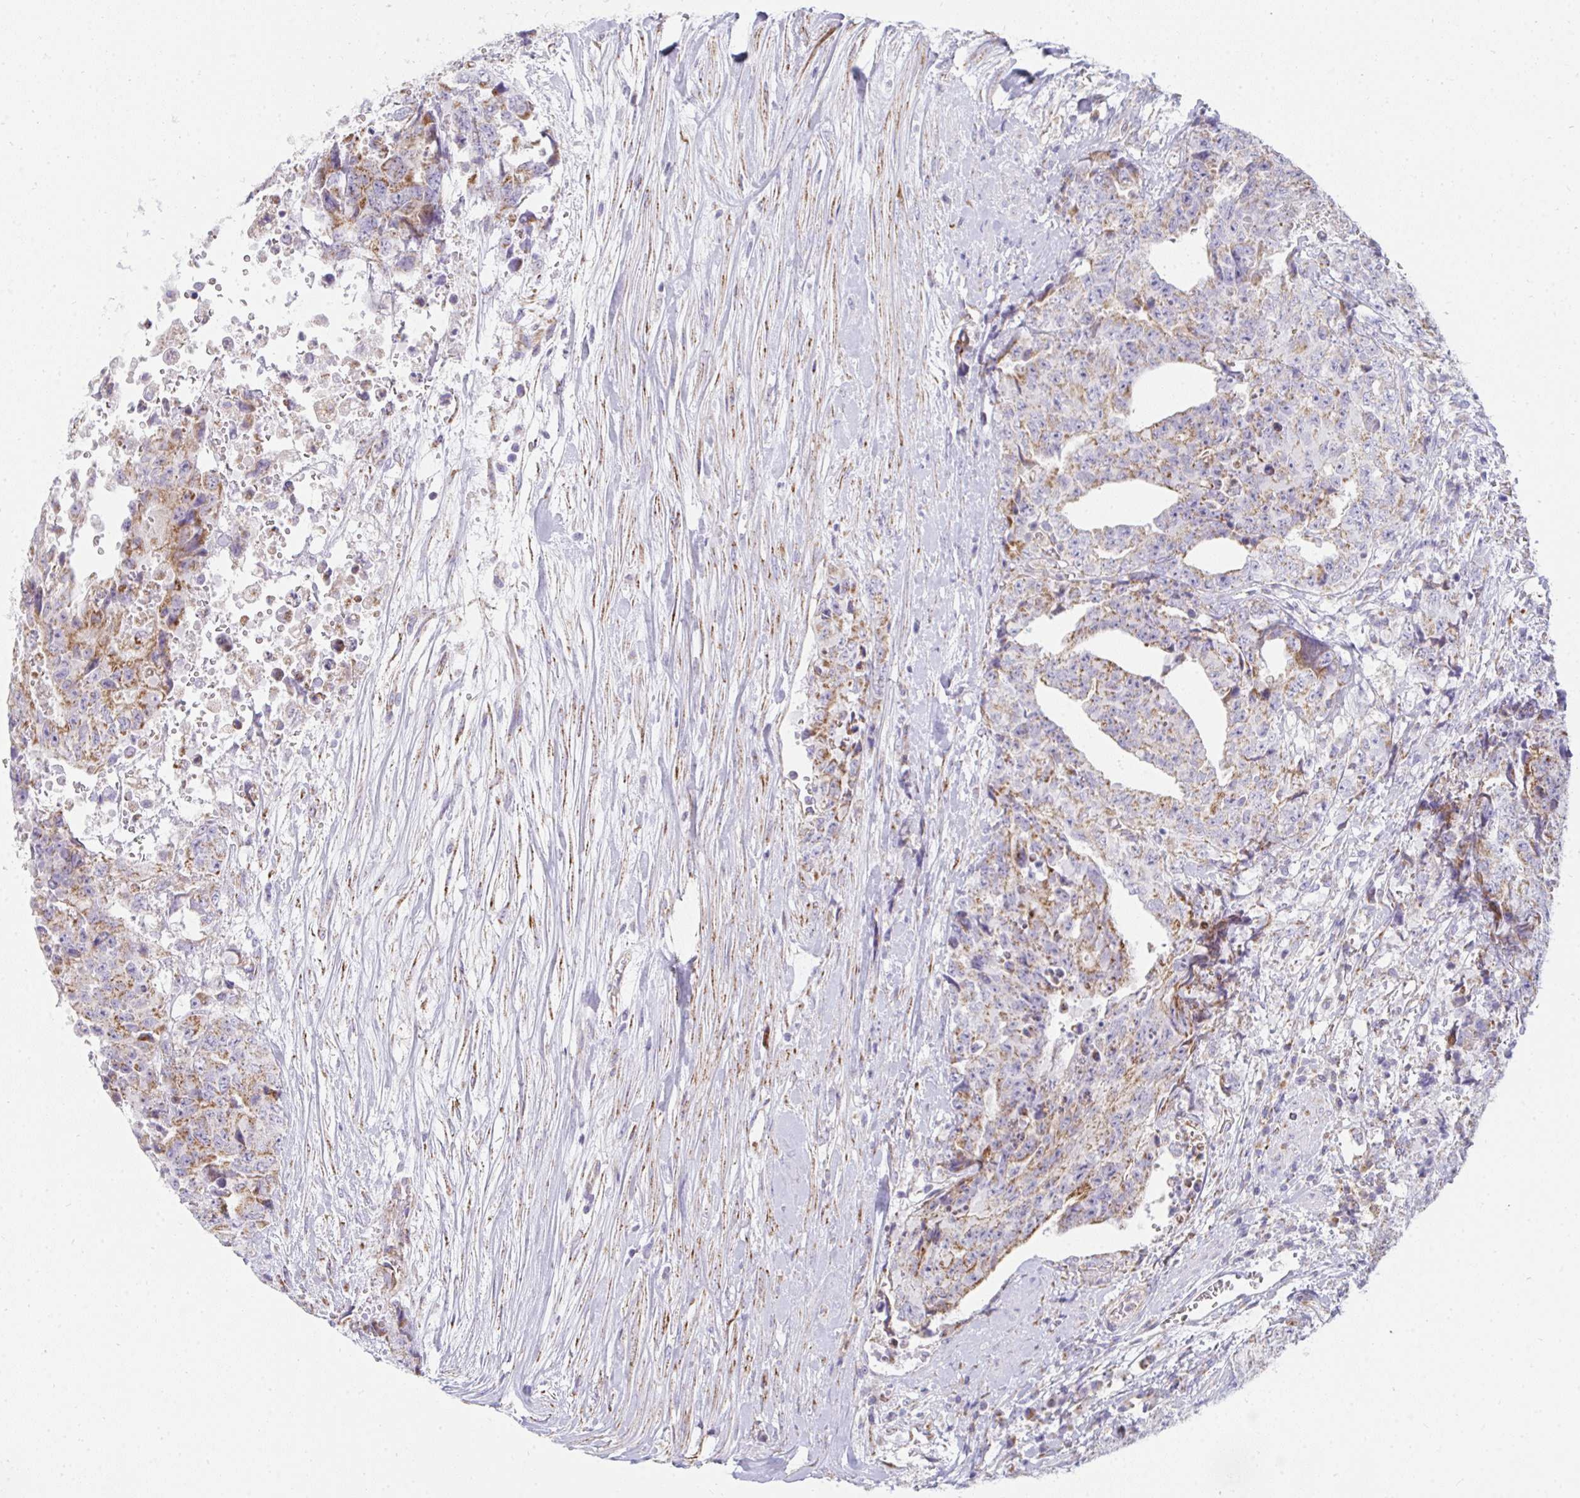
{"staining": {"intensity": "weak", "quantity": "25%-75%", "location": "cytoplasmic/membranous"}, "tissue": "testis cancer", "cell_type": "Tumor cells", "image_type": "cancer", "snomed": [{"axis": "morphology", "description": "Carcinoma, Embryonal, NOS"}, {"axis": "topography", "description": "Testis"}], "caption": "Immunohistochemical staining of human testis cancer (embryonal carcinoma) demonstrates low levels of weak cytoplasmic/membranous positivity in approximately 25%-75% of tumor cells.", "gene": "FAHD1", "patient": {"sex": "male", "age": 24}}